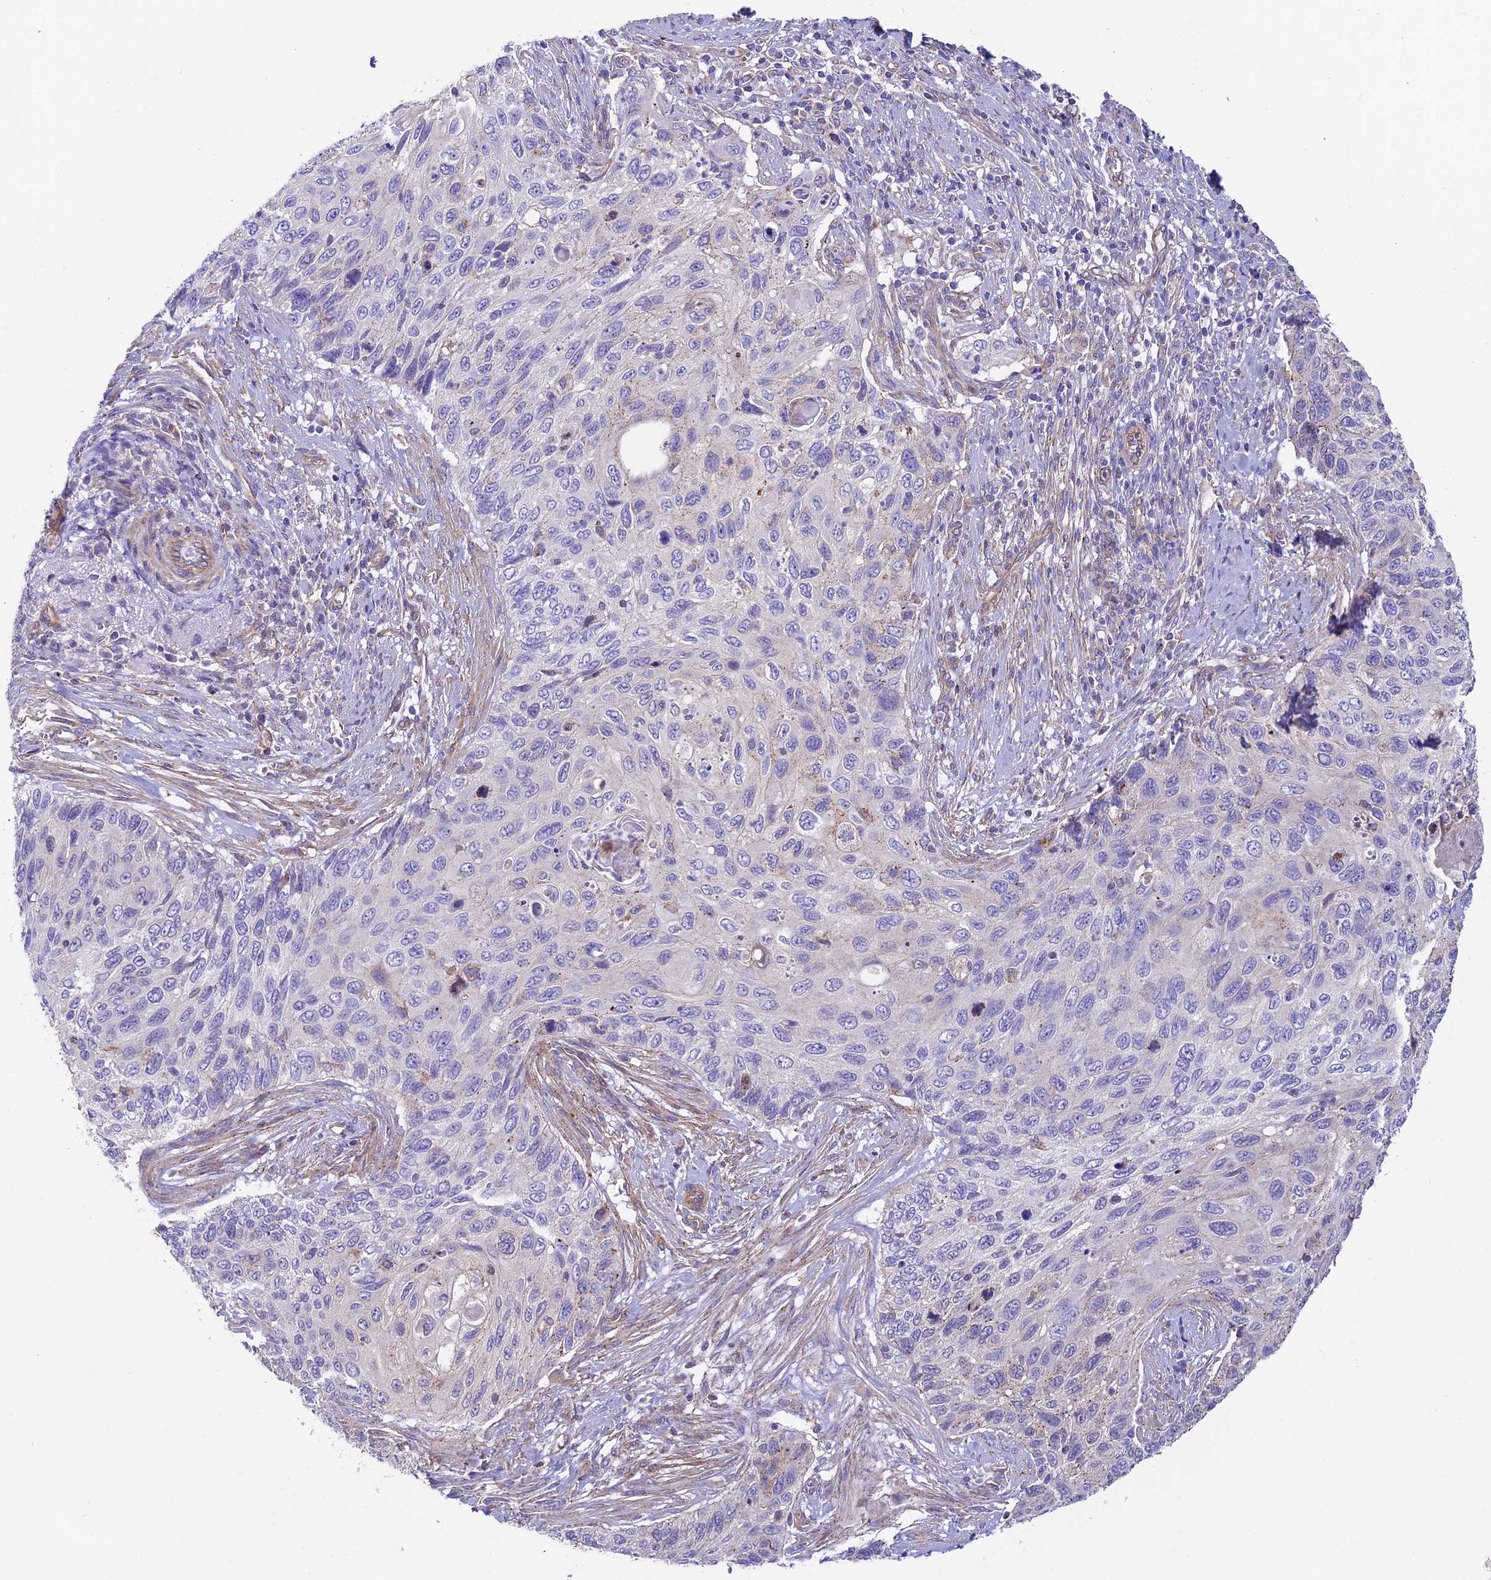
{"staining": {"intensity": "weak", "quantity": "<25%", "location": "cytoplasmic/membranous"}, "tissue": "cervical cancer", "cell_type": "Tumor cells", "image_type": "cancer", "snomed": [{"axis": "morphology", "description": "Squamous cell carcinoma, NOS"}, {"axis": "topography", "description": "Cervix"}], "caption": "Tumor cells are negative for protein expression in human squamous cell carcinoma (cervical).", "gene": "QRFP", "patient": {"sex": "female", "age": 70}}